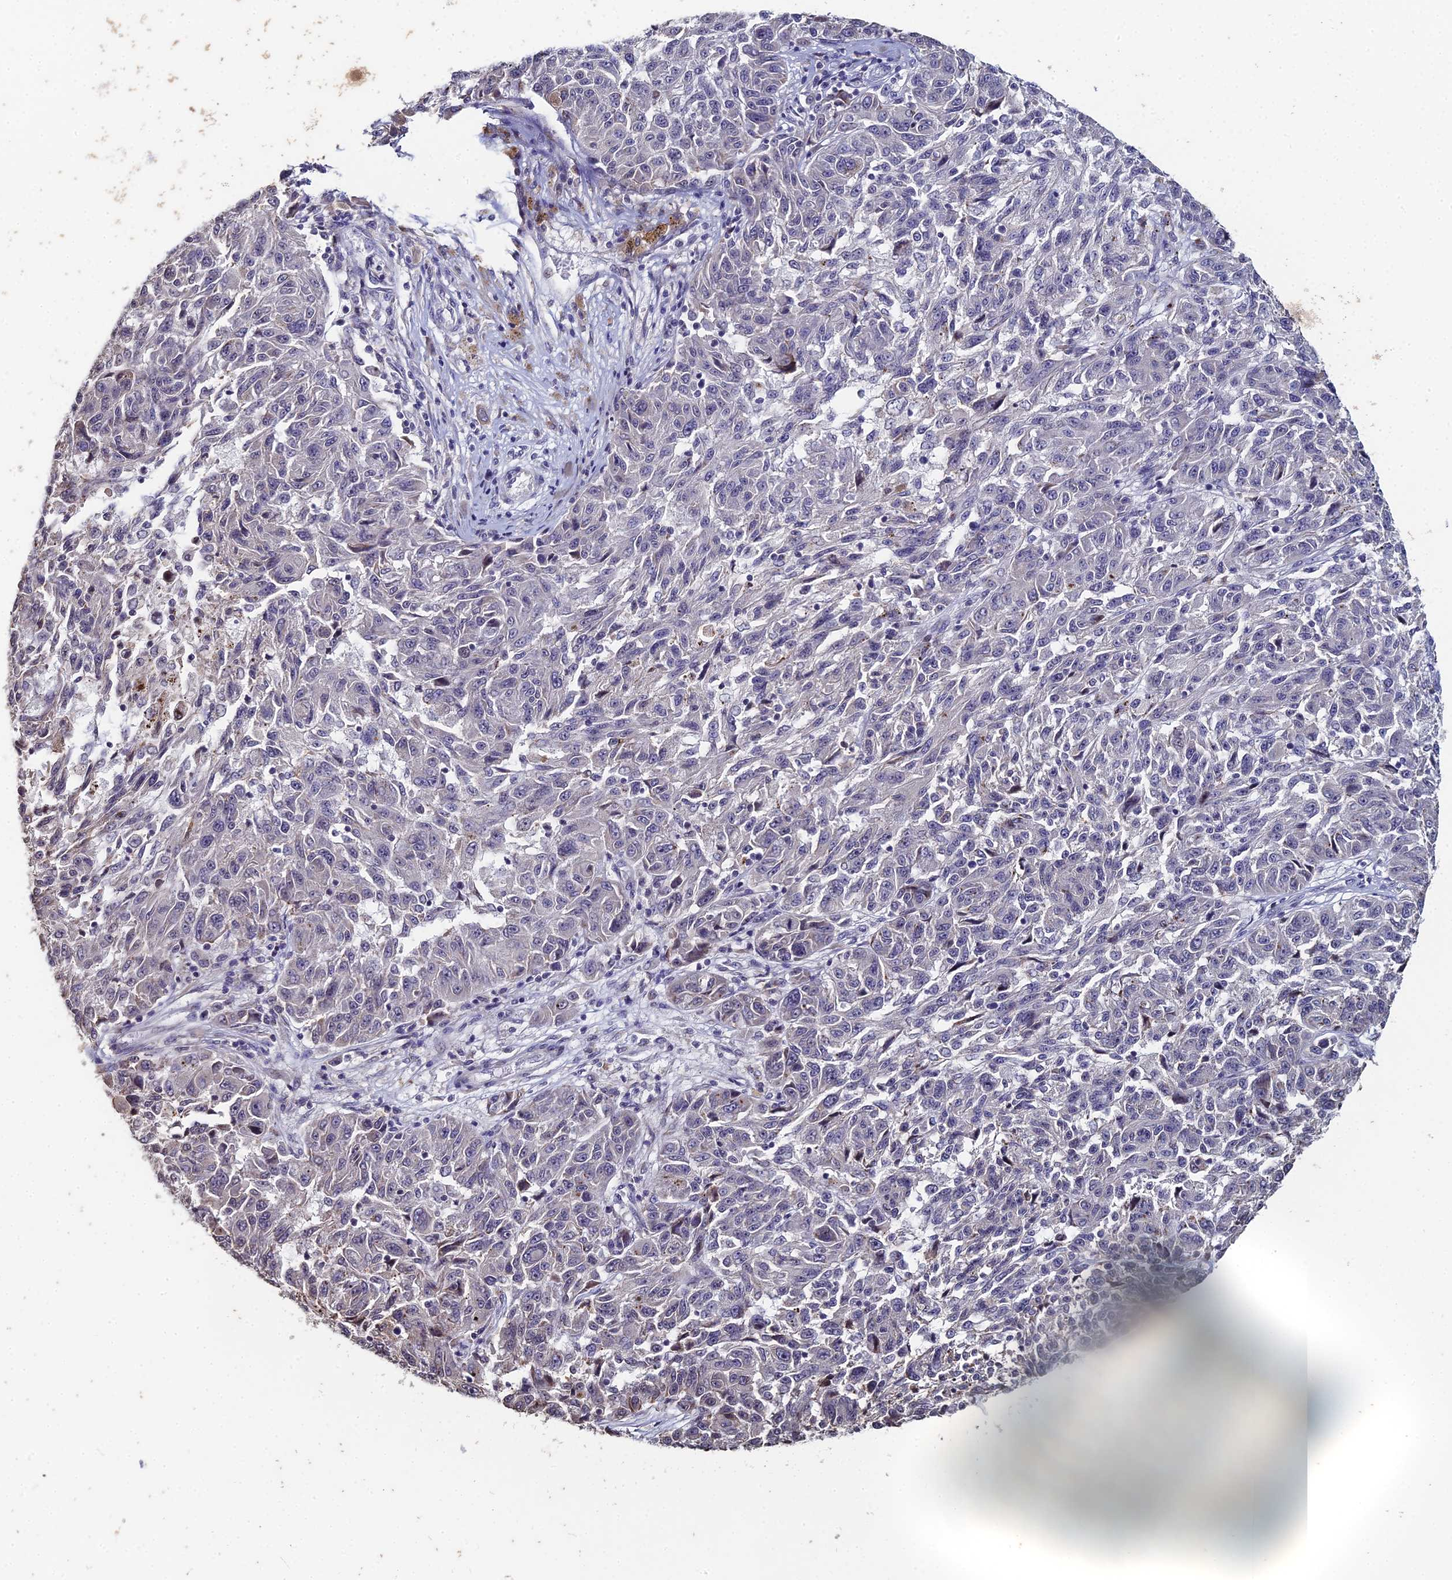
{"staining": {"intensity": "negative", "quantity": "none", "location": "none"}, "tissue": "melanoma", "cell_type": "Tumor cells", "image_type": "cancer", "snomed": [{"axis": "morphology", "description": "Malignant melanoma, NOS"}, {"axis": "topography", "description": "Skin"}], "caption": "Immunohistochemistry (IHC) of melanoma displays no positivity in tumor cells. (DAB IHC, high magnification).", "gene": "PRR22", "patient": {"sex": "male", "age": 53}}